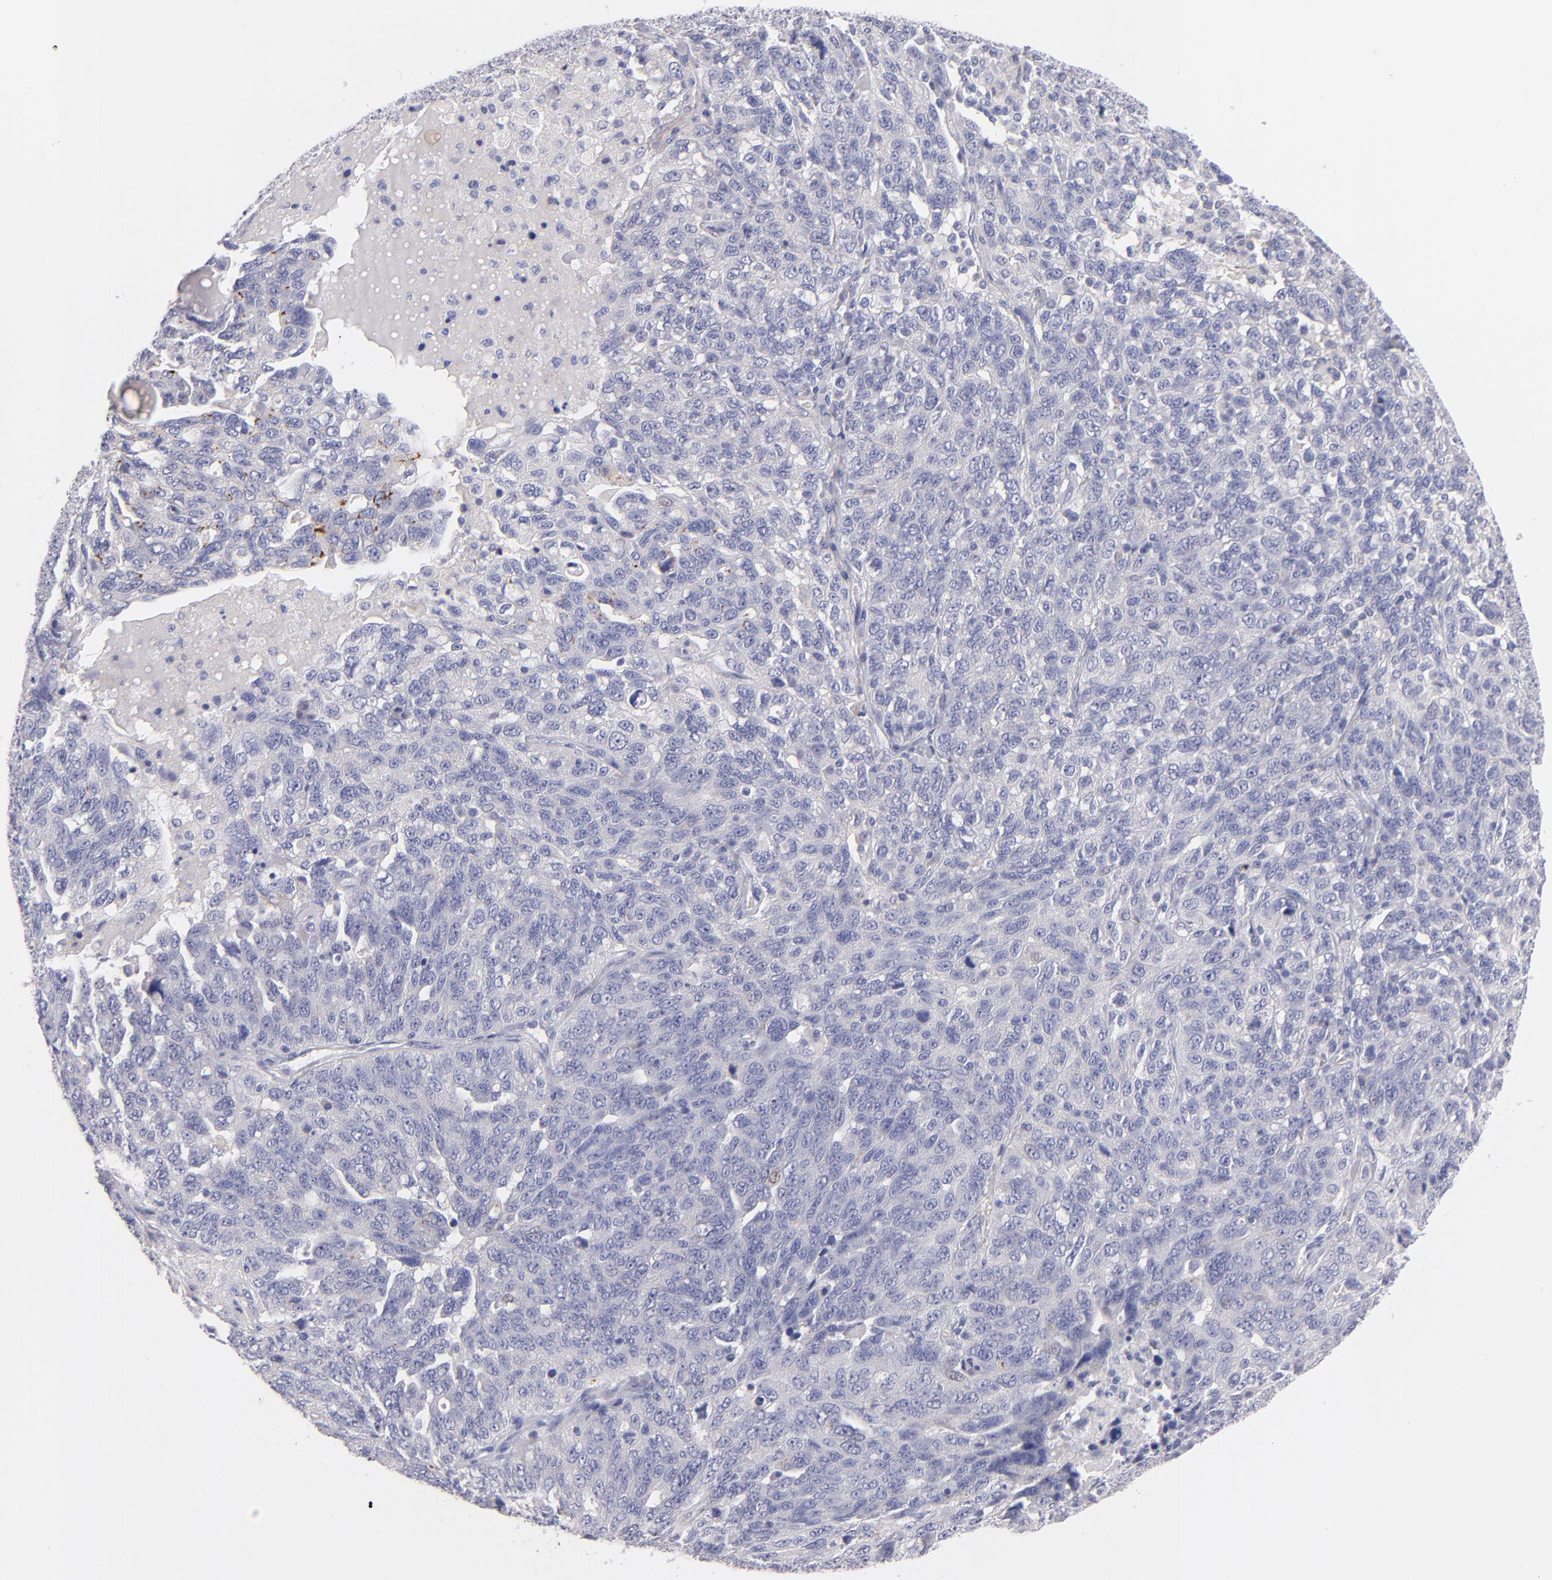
{"staining": {"intensity": "negative", "quantity": "none", "location": "none"}, "tissue": "ovarian cancer", "cell_type": "Tumor cells", "image_type": "cancer", "snomed": [{"axis": "morphology", "description": "Cystadenocarcinoma, serous, NOS"}, {"axis": "topography", "description": "Ovary"}], "caption": "Ovarian cancer was stained to show a protein in brown. There is no significant expression in tumor cells. (Brightfield microscopy of DAB (3,3'-diaminobenzidine) immunohistochemistry (IHC) at high magnification).", "gene": "PLVAP", "patient": {"sex": "female", "age": 71}}